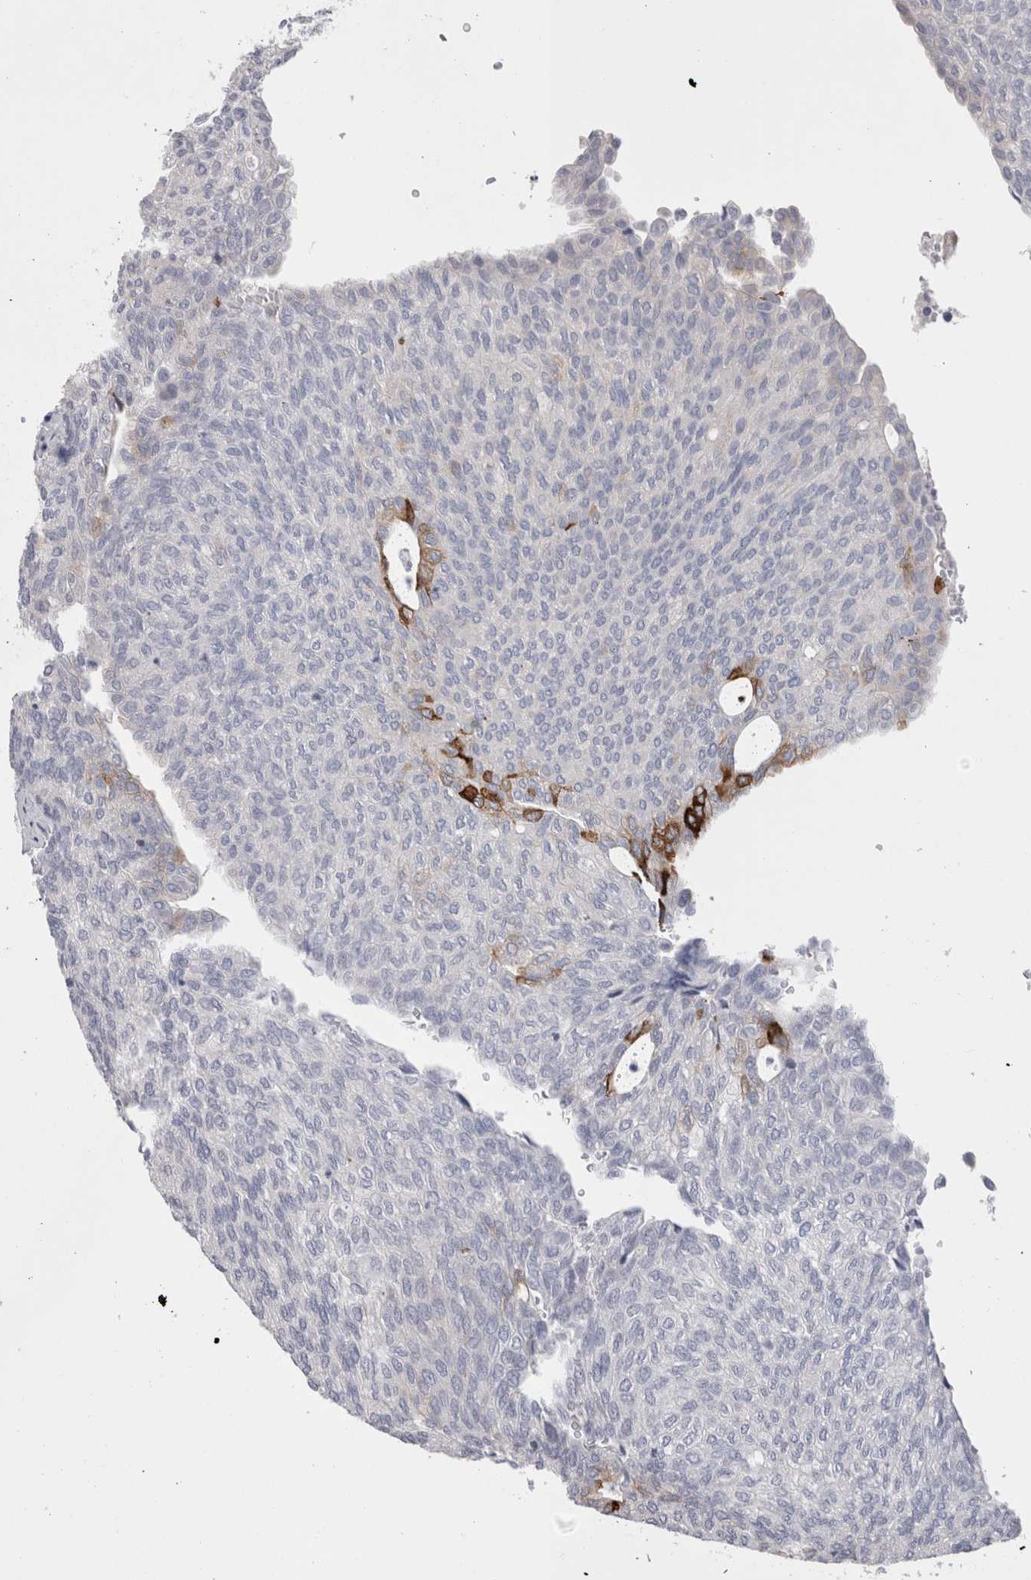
{"staining": {"intensity": "strong", "quantity": "<25%", "location": "cytoplasmic/membranous"}, "tissue": "urothelial cancer", "cell_type": "Tumor cells", "image_type": "cancer", "snomed": [{"axis": "morphology", "description": "Urothelial carcinoma, Low grade"}, {"axis": "topography", "description": "Urinary bladder"}], "caption": "Immunohistochemistry (IHC) of human low-grade urothelial carcinoma shows medium levels of strong cytoplasmic/membranous expression in approximately <25% of tumor cells.", "gene": "PWP2", "patient": {"sex": "female", "age": 79}}